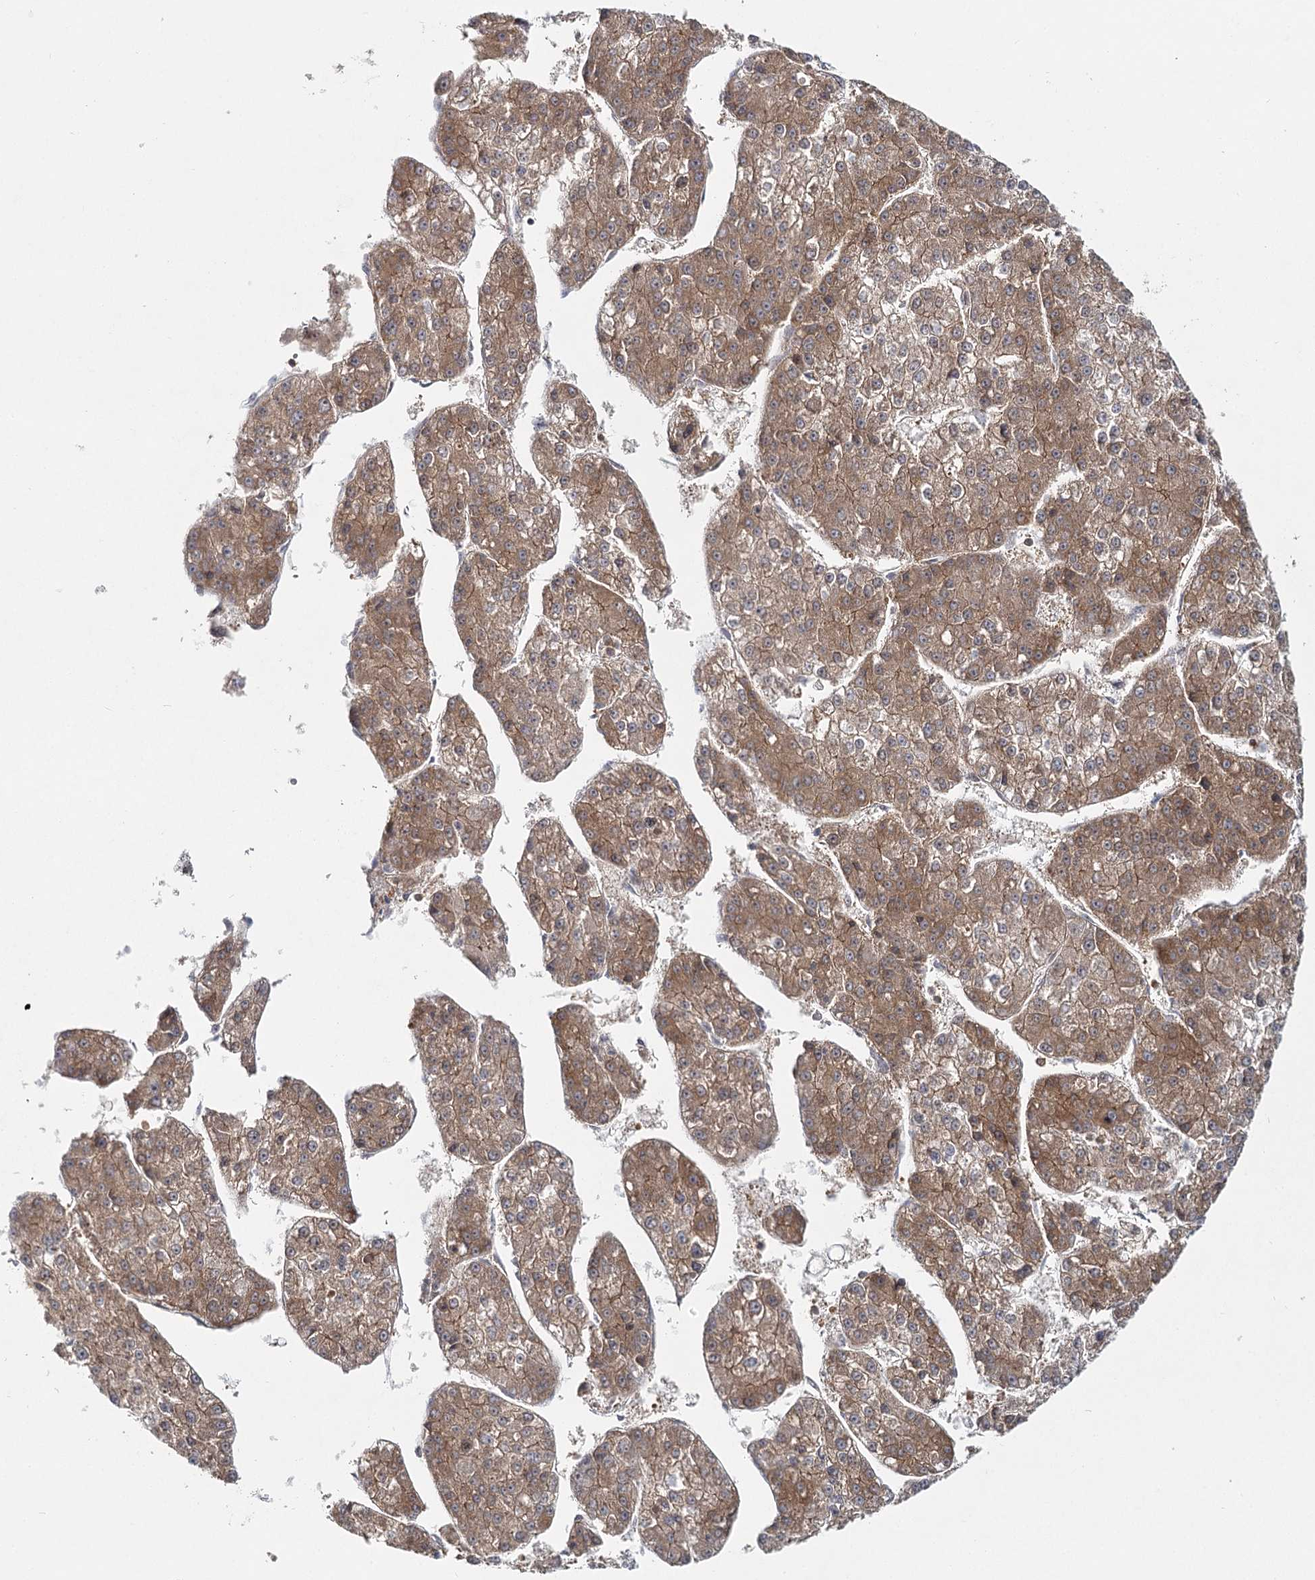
{"staining": {"intensity": "moderate", "quantity": ">75%", "location": "cytoplasmic/membranous"}, "tissue": "liver cancer", "cell_type": "Tumor cells", "image_type": "cancer", "snomed": [{"axis": "morphology", "description": "Carcinoma, Hepatocellular, NOS"}, {"axis": "topography", "description": "Liver"}], "caption": "Liver cancer stained with immunohistochemistry (IHC) reveals moderate cytoplasmic/membranous staining in about >75% of tumor cells.", "gene": "FAM120B", "patient": {"sex": "female", "age": 73}}